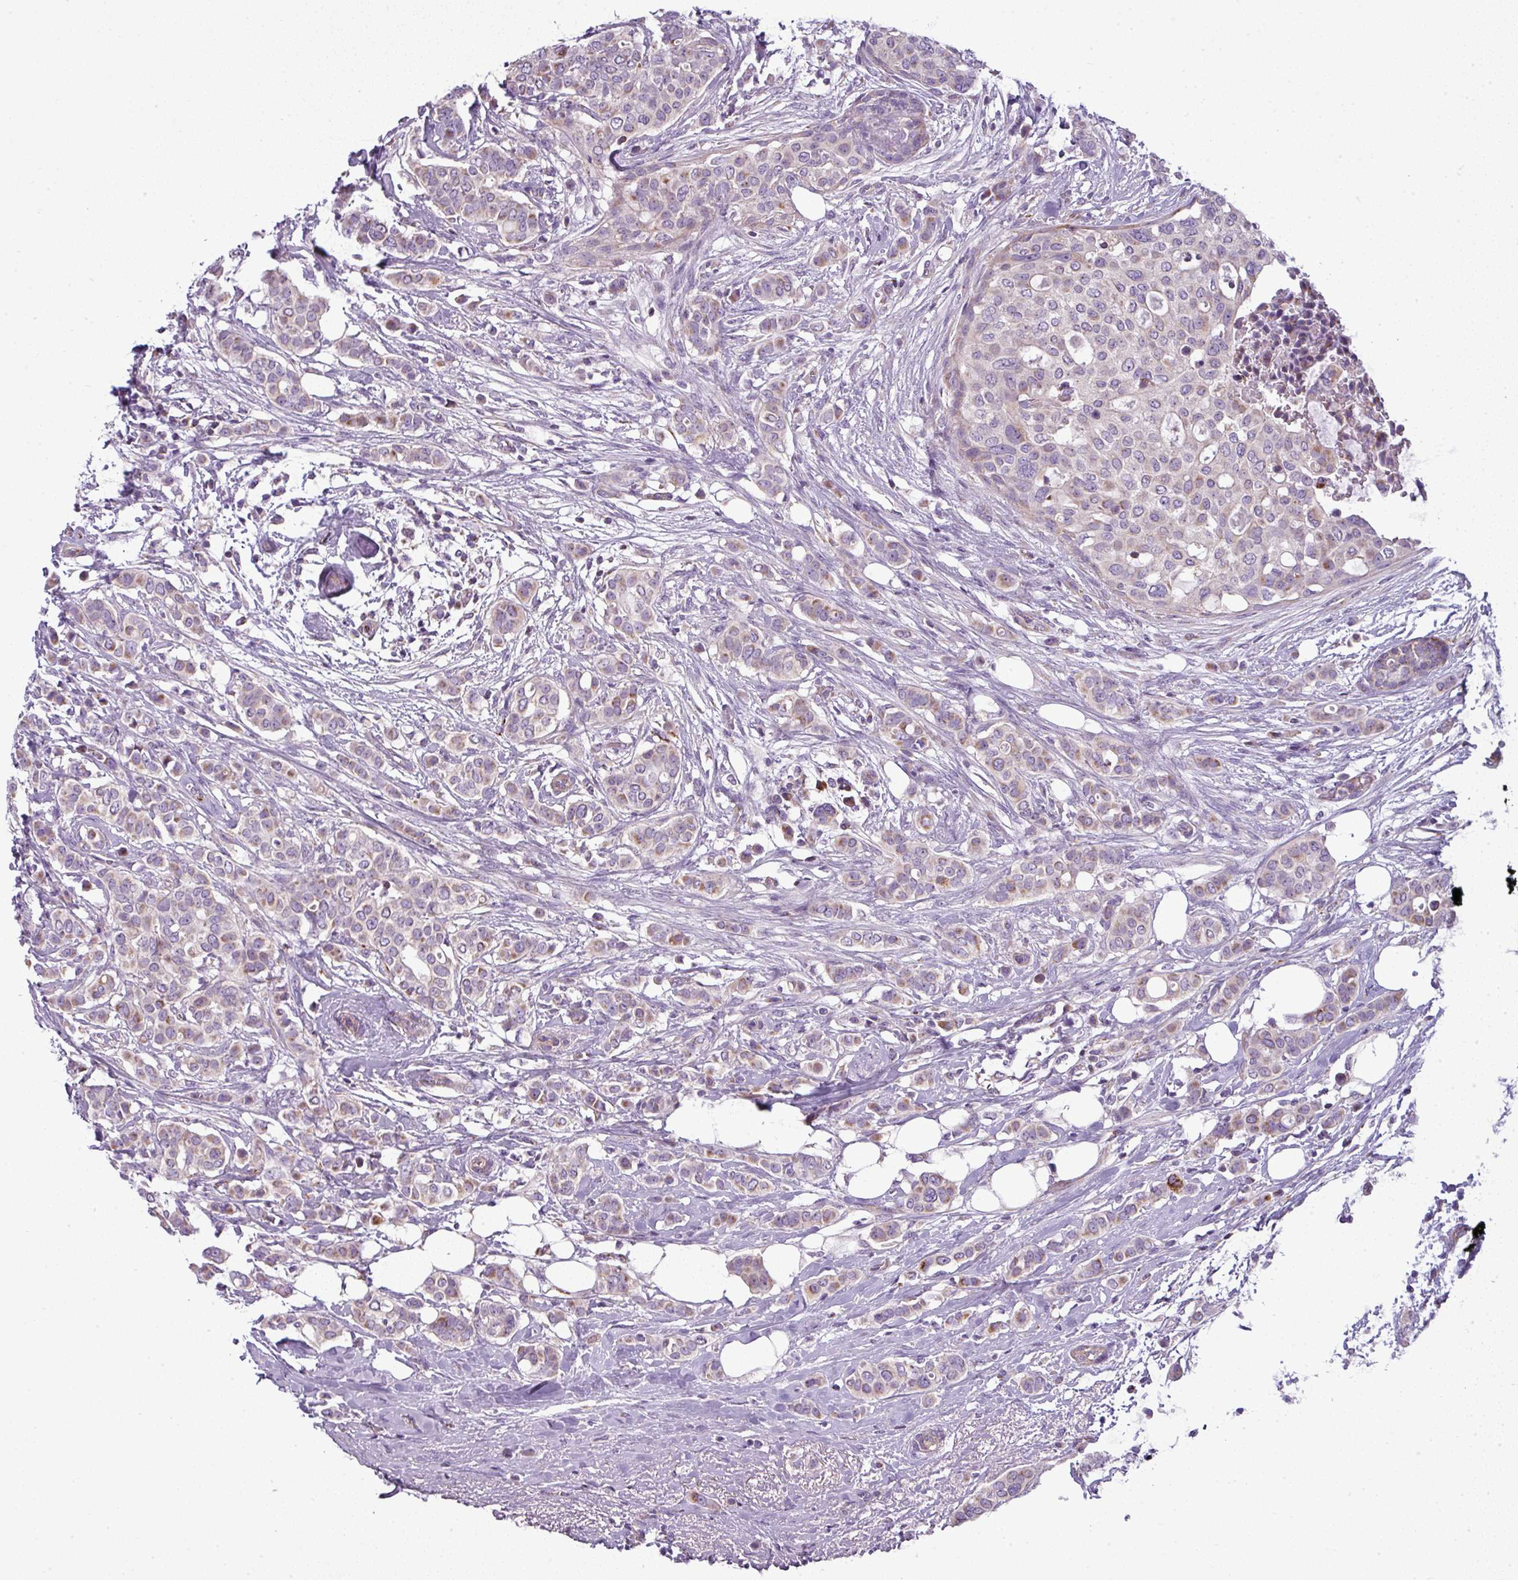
{"staining": {"intensity": "weak", "quantity": "25%-75%", "location": "cytoplasmic/membranous"}, "tissue": "breast cancer", "cell_type": "Tumor cells", "image_type": "cancer", "snomed": [{"axis": "morphology", "description": "Lobular carcinoma"}, {"axis": "topography", "description": "Breast"}], "caption": "High-magnification brightfield microscopy of breast cancer stained with DAB (3,3'-diaminobenzidine) (brown) and counterstained with hematoxylin (blue). tumor cells exhibit weak cytoplasmic/membranous expression is identified in about25%-75% of cells. The protein is stained brown, and the nuclei are stained in blue (DAB IHC with brightfield microscopy, high magnification).", "gene": "PNMA6A", "patient": {"sex": "female", "age": 51}}